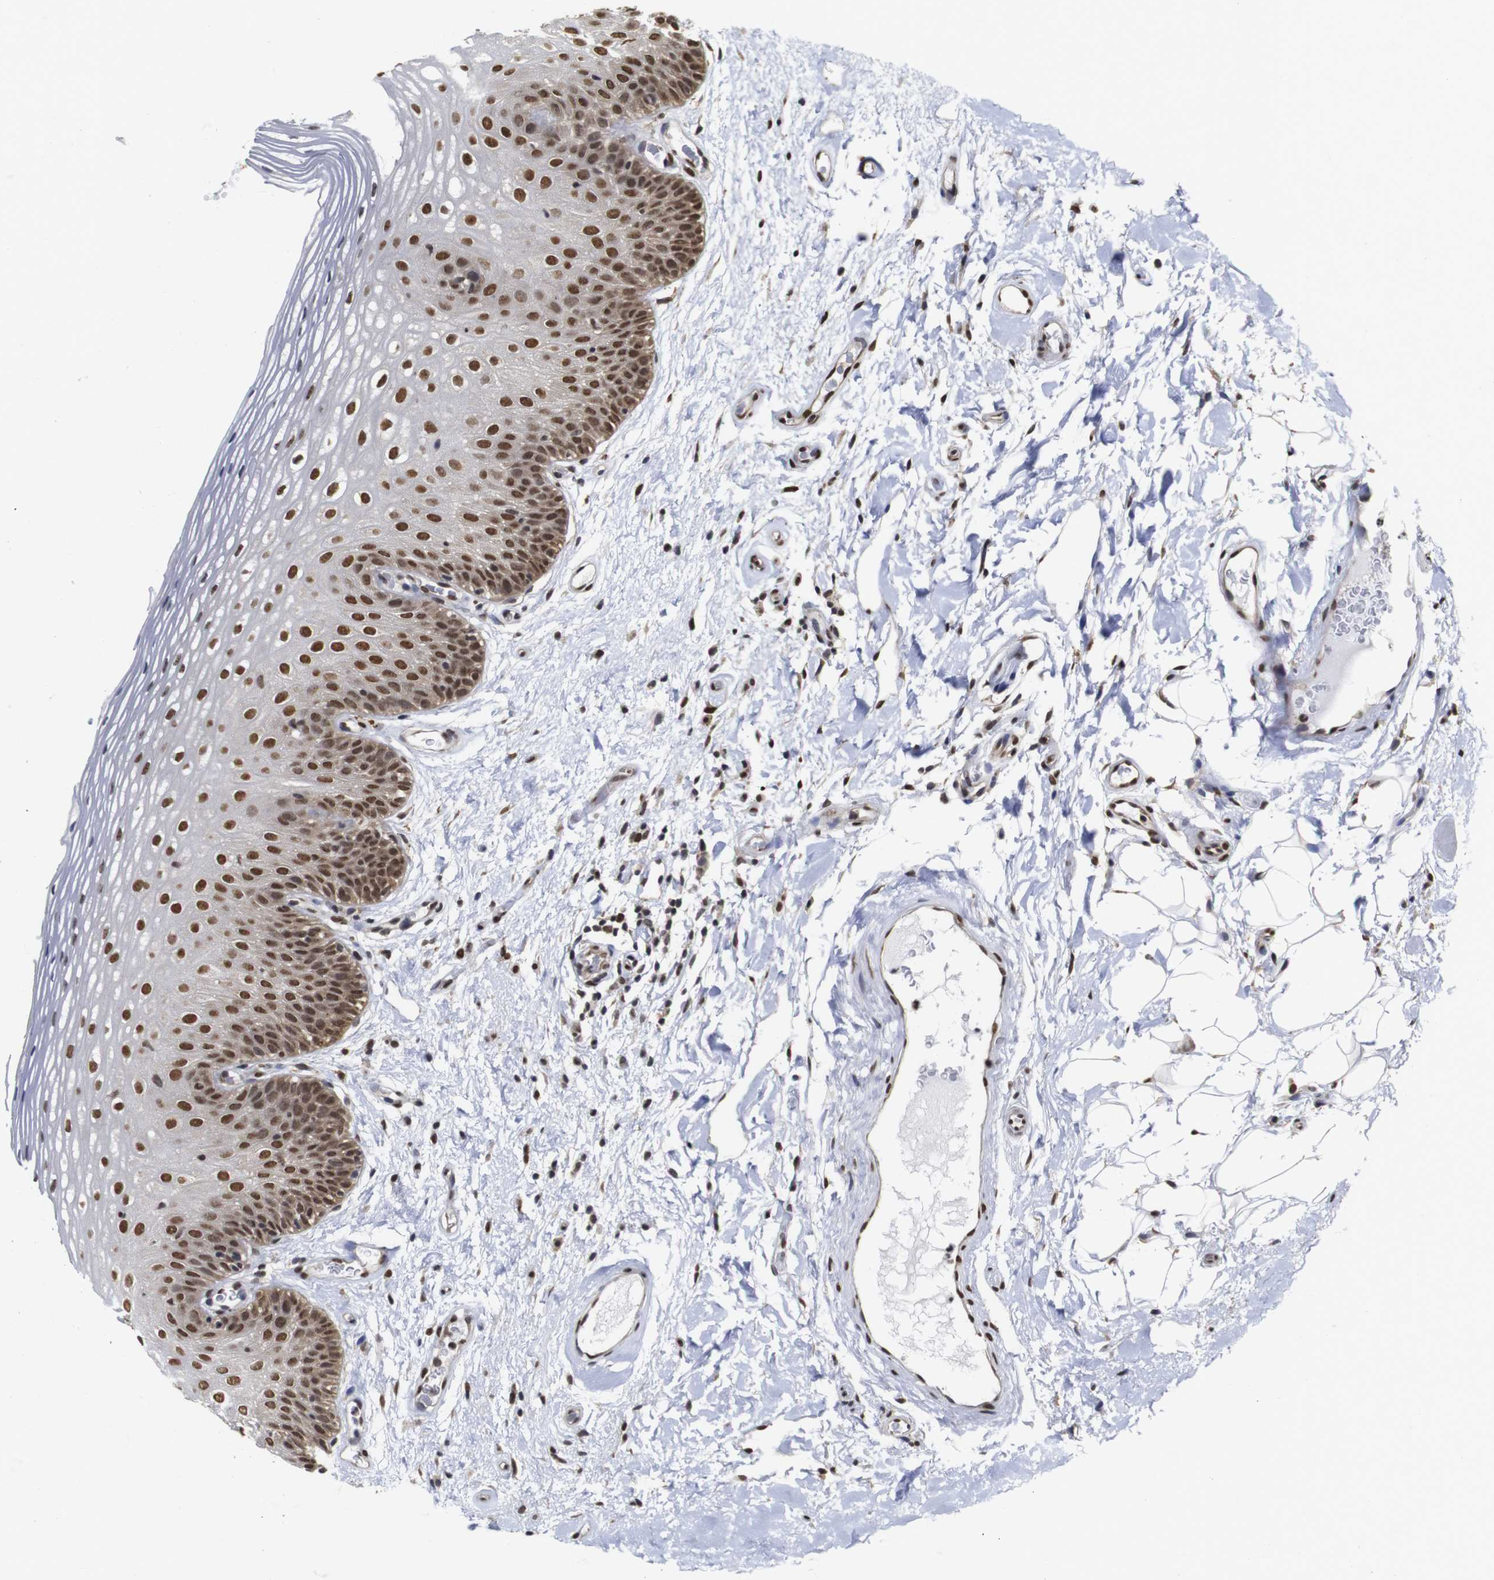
{"staining": {"intensity": "strong", "quantity": ">75%", "location": "nuclear"}, "tissue": "oral mucosa", "cell_type": "Squamous epithelial cells", "image_type": "normal", "snomed": [{"axis": "morphology", "description": "Normal tissue, NOS"}, {"axis": "morphology", "description": "Squamous cell carcinoma, NOS"}, {"axis": "topography", "description": "Skeletal muscle"}, {"axis": "topography", "description": "Oral tissue"}], "caption": "The histopathology image demonstrates immunohistochemical staining of unremarkable oral mucosa. There is strong nuclear positivity is present in approximately >75% of squamous epithelial cells. (Stains: DAB in brown, nuclei in blue, Microscopy: brightfield microscopy at high magnification).", "gene": "SUMO3", "patient": {"sex": "male", "age": 71}}